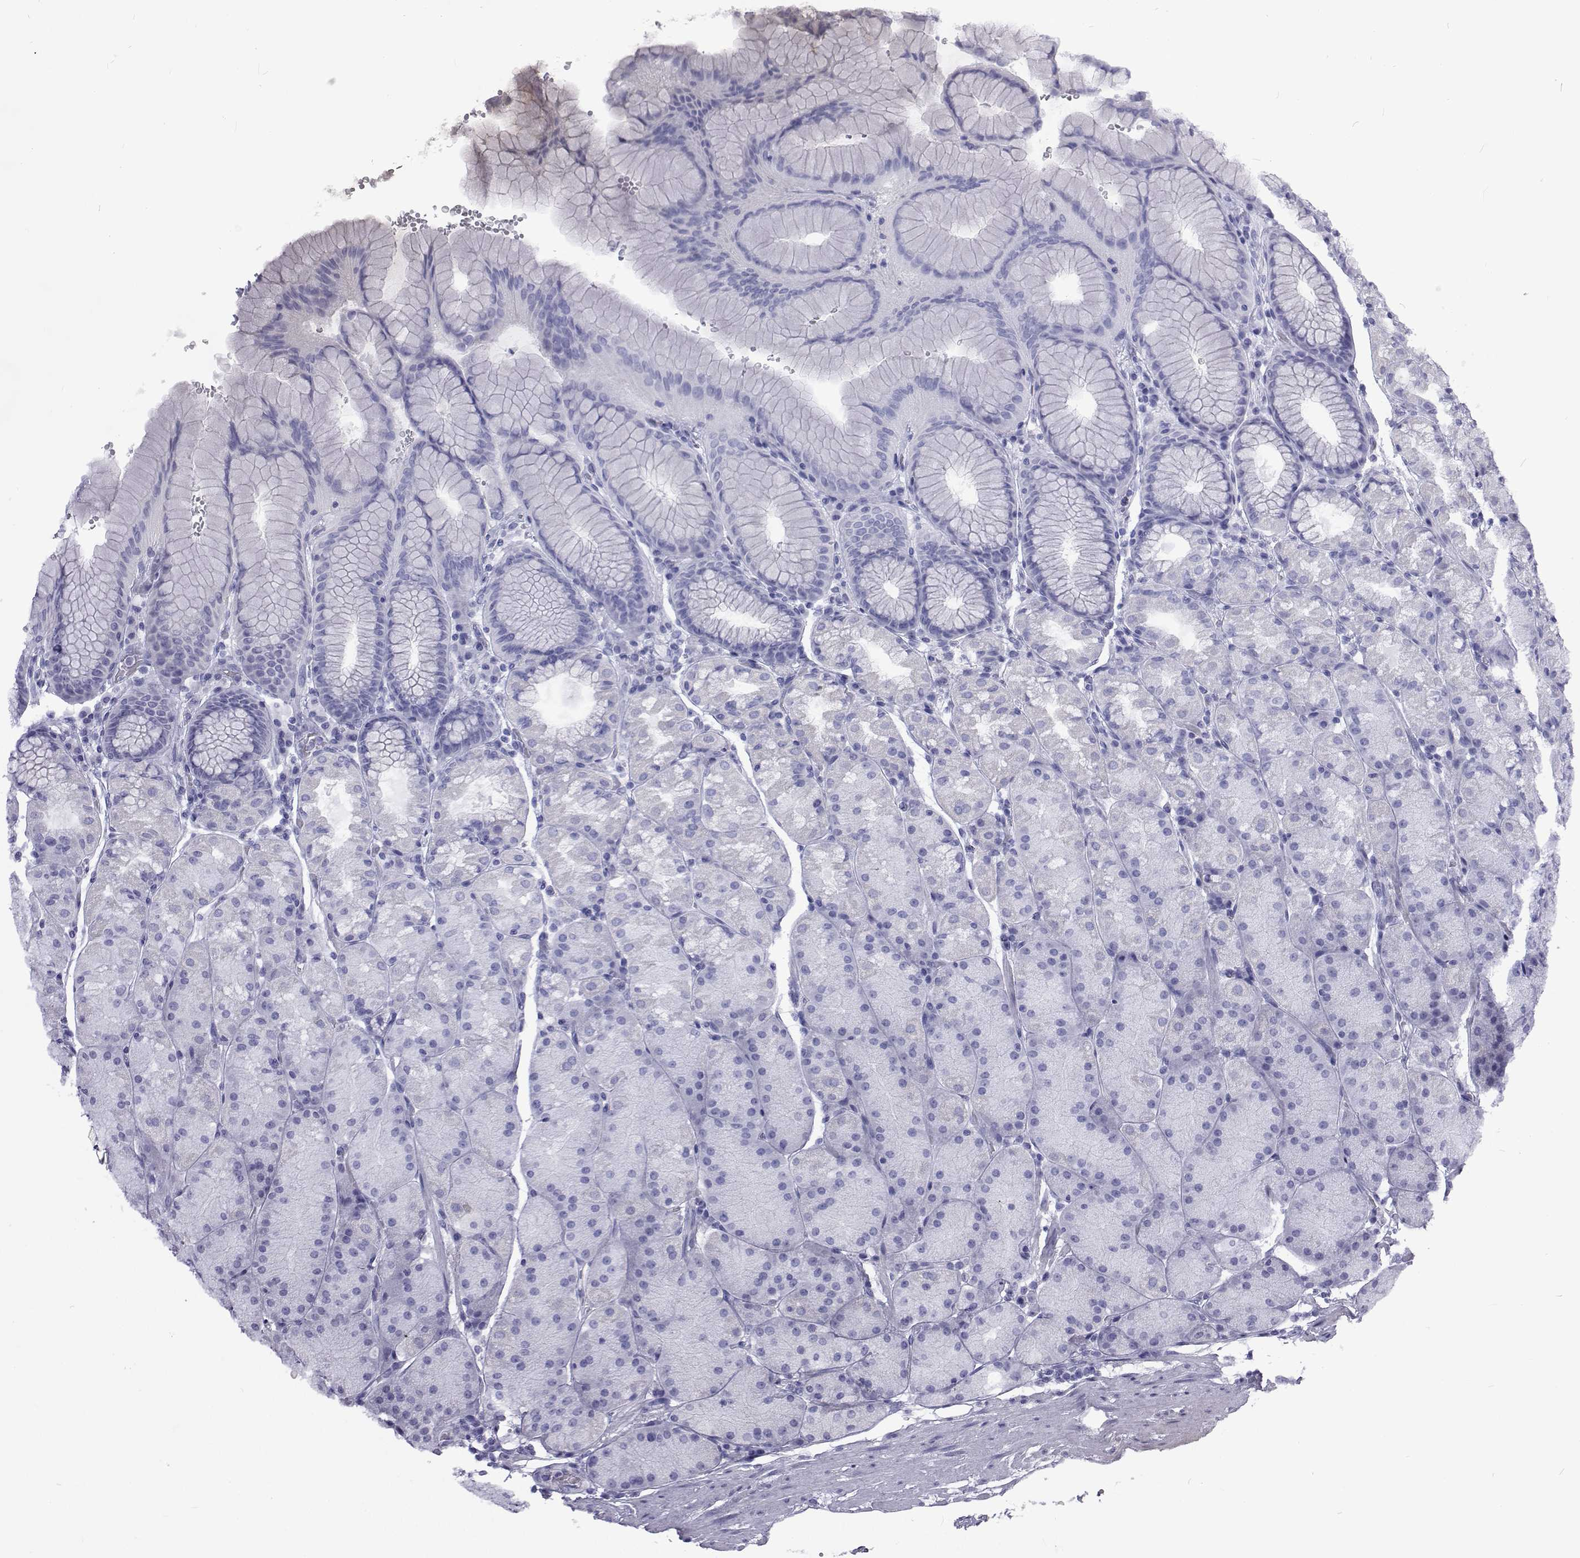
{"staining": {"intensity": "negative", "quantity": "none", "location": "none"}, "tissue": "stomach", "cell_type": "Glandular cells", "image_type": "normal", "snomed": [{"axis": "morphology", "description": "Normal tissue, NOS"}, {"axis": "topography", "description": "Stomach, upper"}, {"axis": "topography", "description": "Stomach"}], "caption": "IHC histopathology image of unremarkable stomach: human stomach stained with DAB shows no significant protein positivity in glandular cells. (DAB (3,3'-diaminobenzidine) immunohistochemistry (IHC) with hematoxylin counter stain).", "gene": "NPR3", "patient": {"sex": "male", "age": 76}}